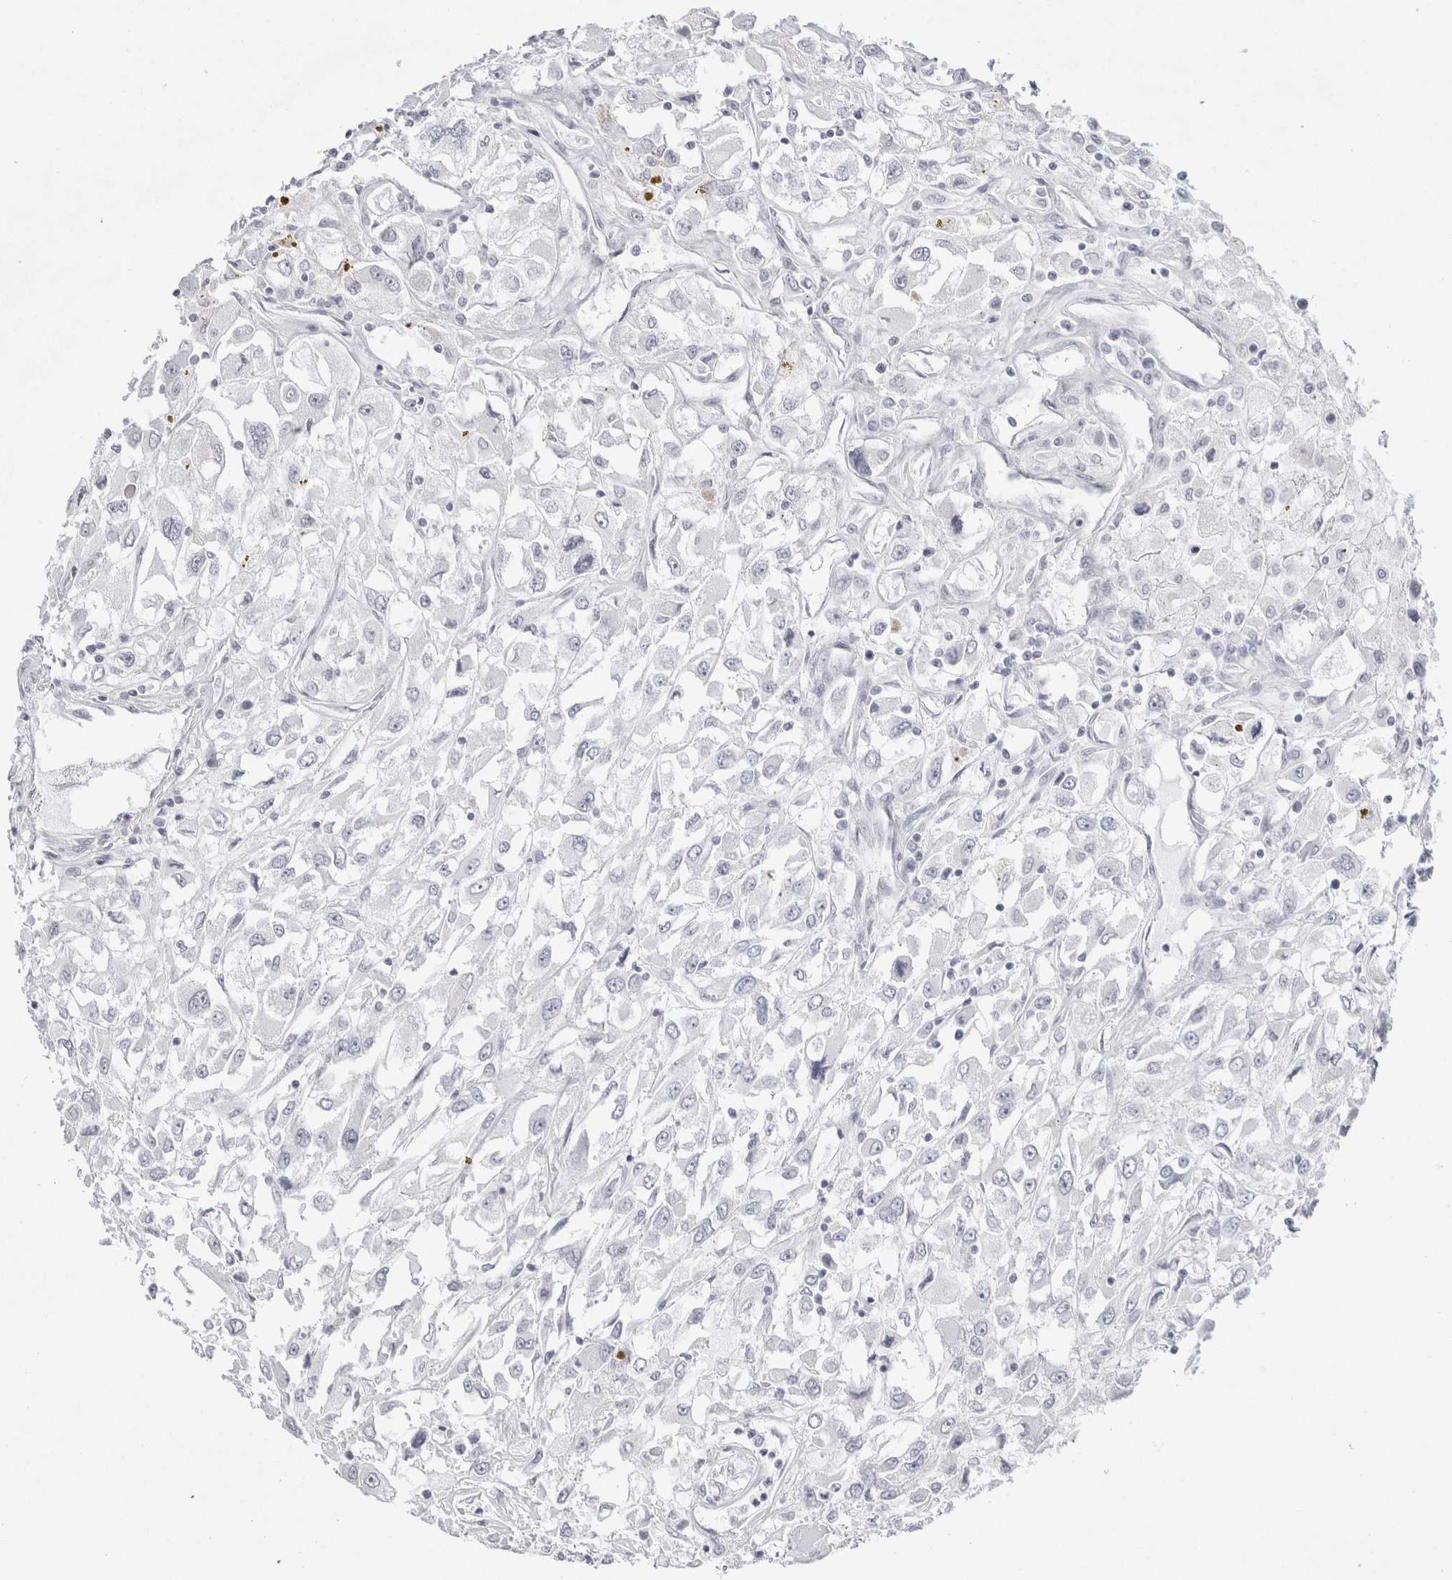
{"staining": {"intensity": "negative", "quantity": "none", "location": "none"}, "tissue": "renal cancer", "cell_type": "Tumor cells", "image_type": "cancer", "snomed": [{"axis": "morphology", "description": "Adenocarcinoma, NOS"}, {"axis": "topography", "description": "Kidney"}], "caption": "Micrograph shows no protein expression in tumor cells of renal cancer tissue.", "gene": "GARIN1A", "patient": {"sex": "female", "age": 52}}